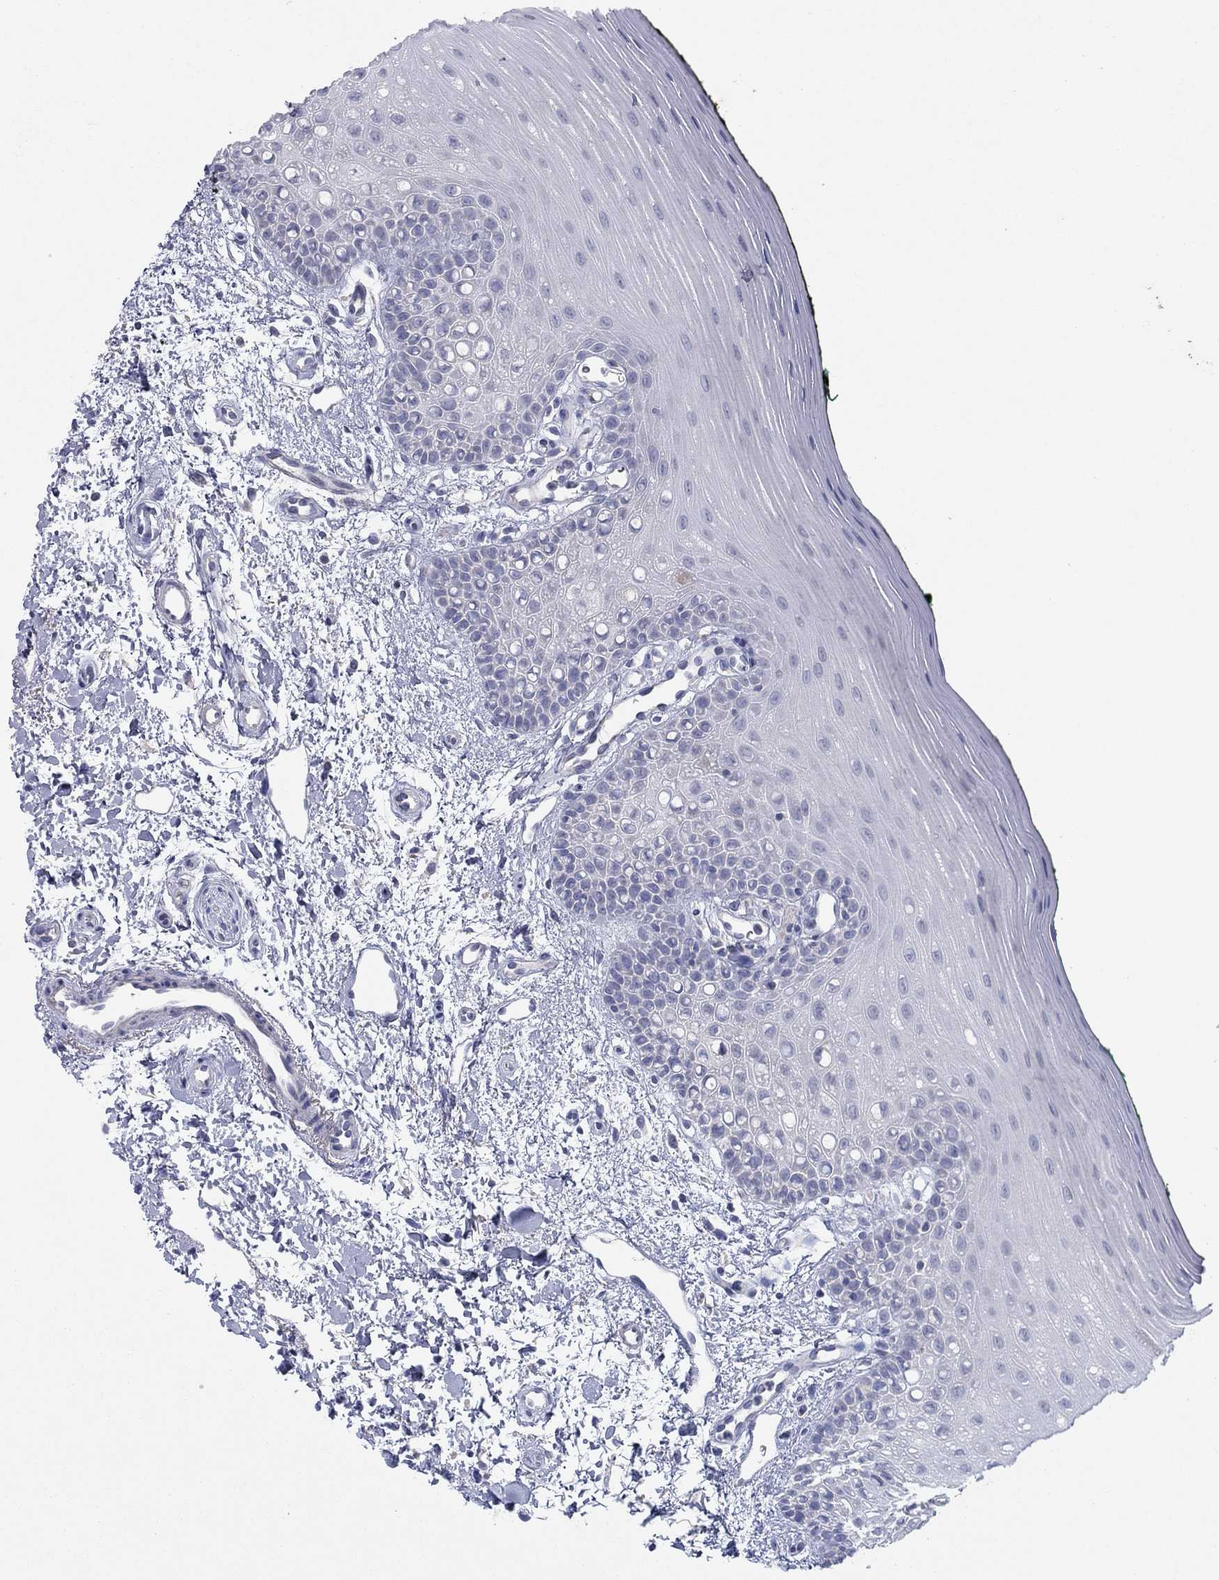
{"staining": {"intensity": "negative", "quantity": "none", "location": "none"}, "tissue": "oral mucosa", "cell_type": "Squamous epithelial cells", "image_type": "normal", "snomed": [{"axis": "morphology", "description": "Normal tissue, NOS"}, {"axis": "topography", "description": "Oral tissue"}], "caption": "DAB (3,3'-diaminobenzidine) immunohistochemical staining of normal oral mucosa displays no significant positivity in squamous epithelial cells. (DAB immunohistochemistry (IHC) visualized using brightfield microscopy, high magnification).", "gene": "PTGDS", "patient": {"sex": "female", "age": 78}}